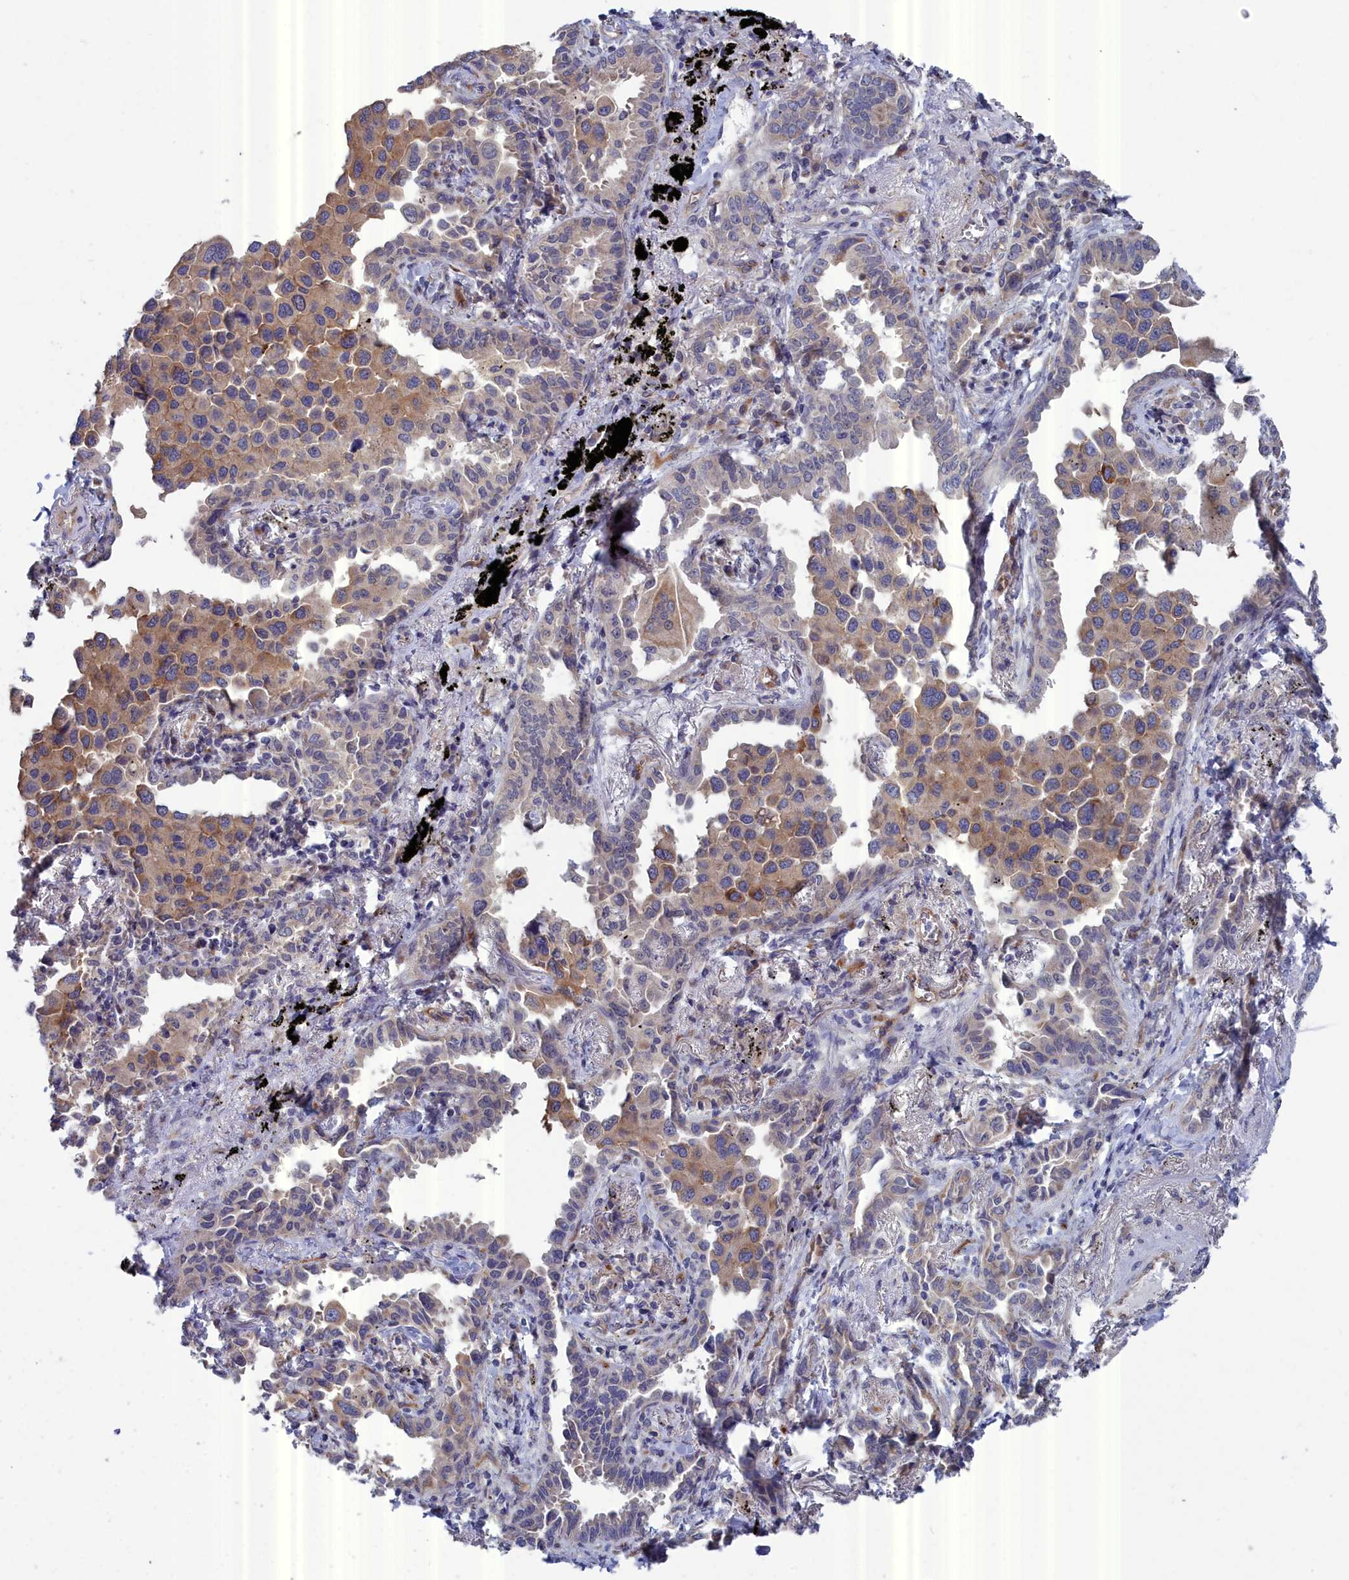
{"staining": {"intensity": "weak", "quantity": "<25%", "location": "cytoplasmic/membranous"}, "tissue": "lung cancer", "cell_type": "Tumor cells", "image_type": "cancer", "snomed": [{"axis": "morphology", "description": "Adenocarcinoma, NOS"}, {"axis": "topography", "description": "Lung"}], "caption": "This is an immunohistochemistry micrograph of human lung cancer (adenocarcinoma). There is no expression in tumor cells.", "gene": "RDX", "patient": {"sex": "male", "age": 67}}